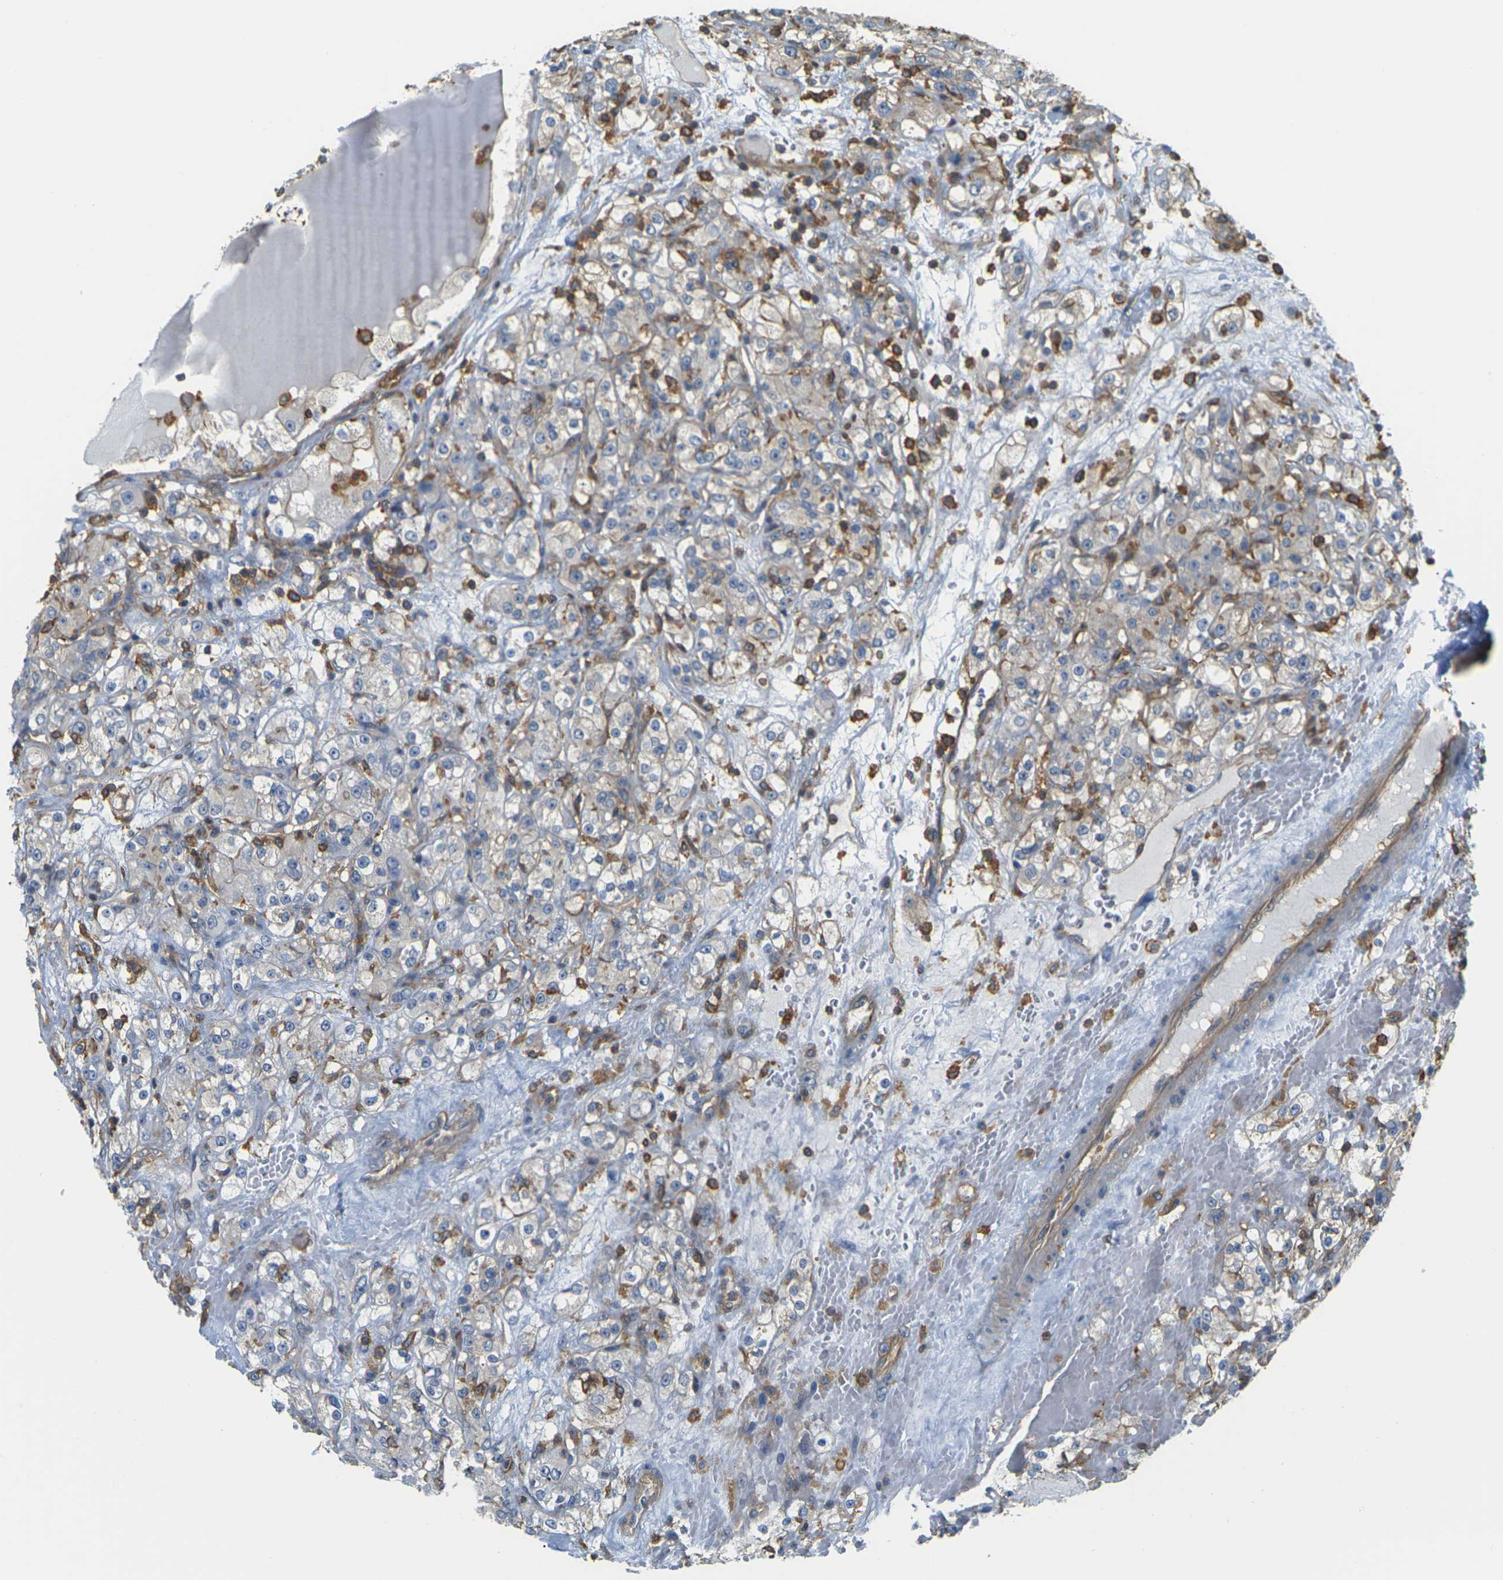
{"staining": {"intensity": "negative", "quantity": "none", "location": "none"}, "tissue": "renal cancer", "cell_type": "Tumor cells", "image_type": "cancer", "snomed": [{"axis": "morphology", "description": "Normal tissue, NOS"}, {"axis": "morphology", "description": "Adenocarcinoma, NOS"}, {"axis": "topography", "description": "Kidney"}], "caption": "Human renal cancer stained for a protein using IHC reveals no expression in tumor cells.", "gene": "IQGAP1", "patient": {"sex": "male", "age": 61}}